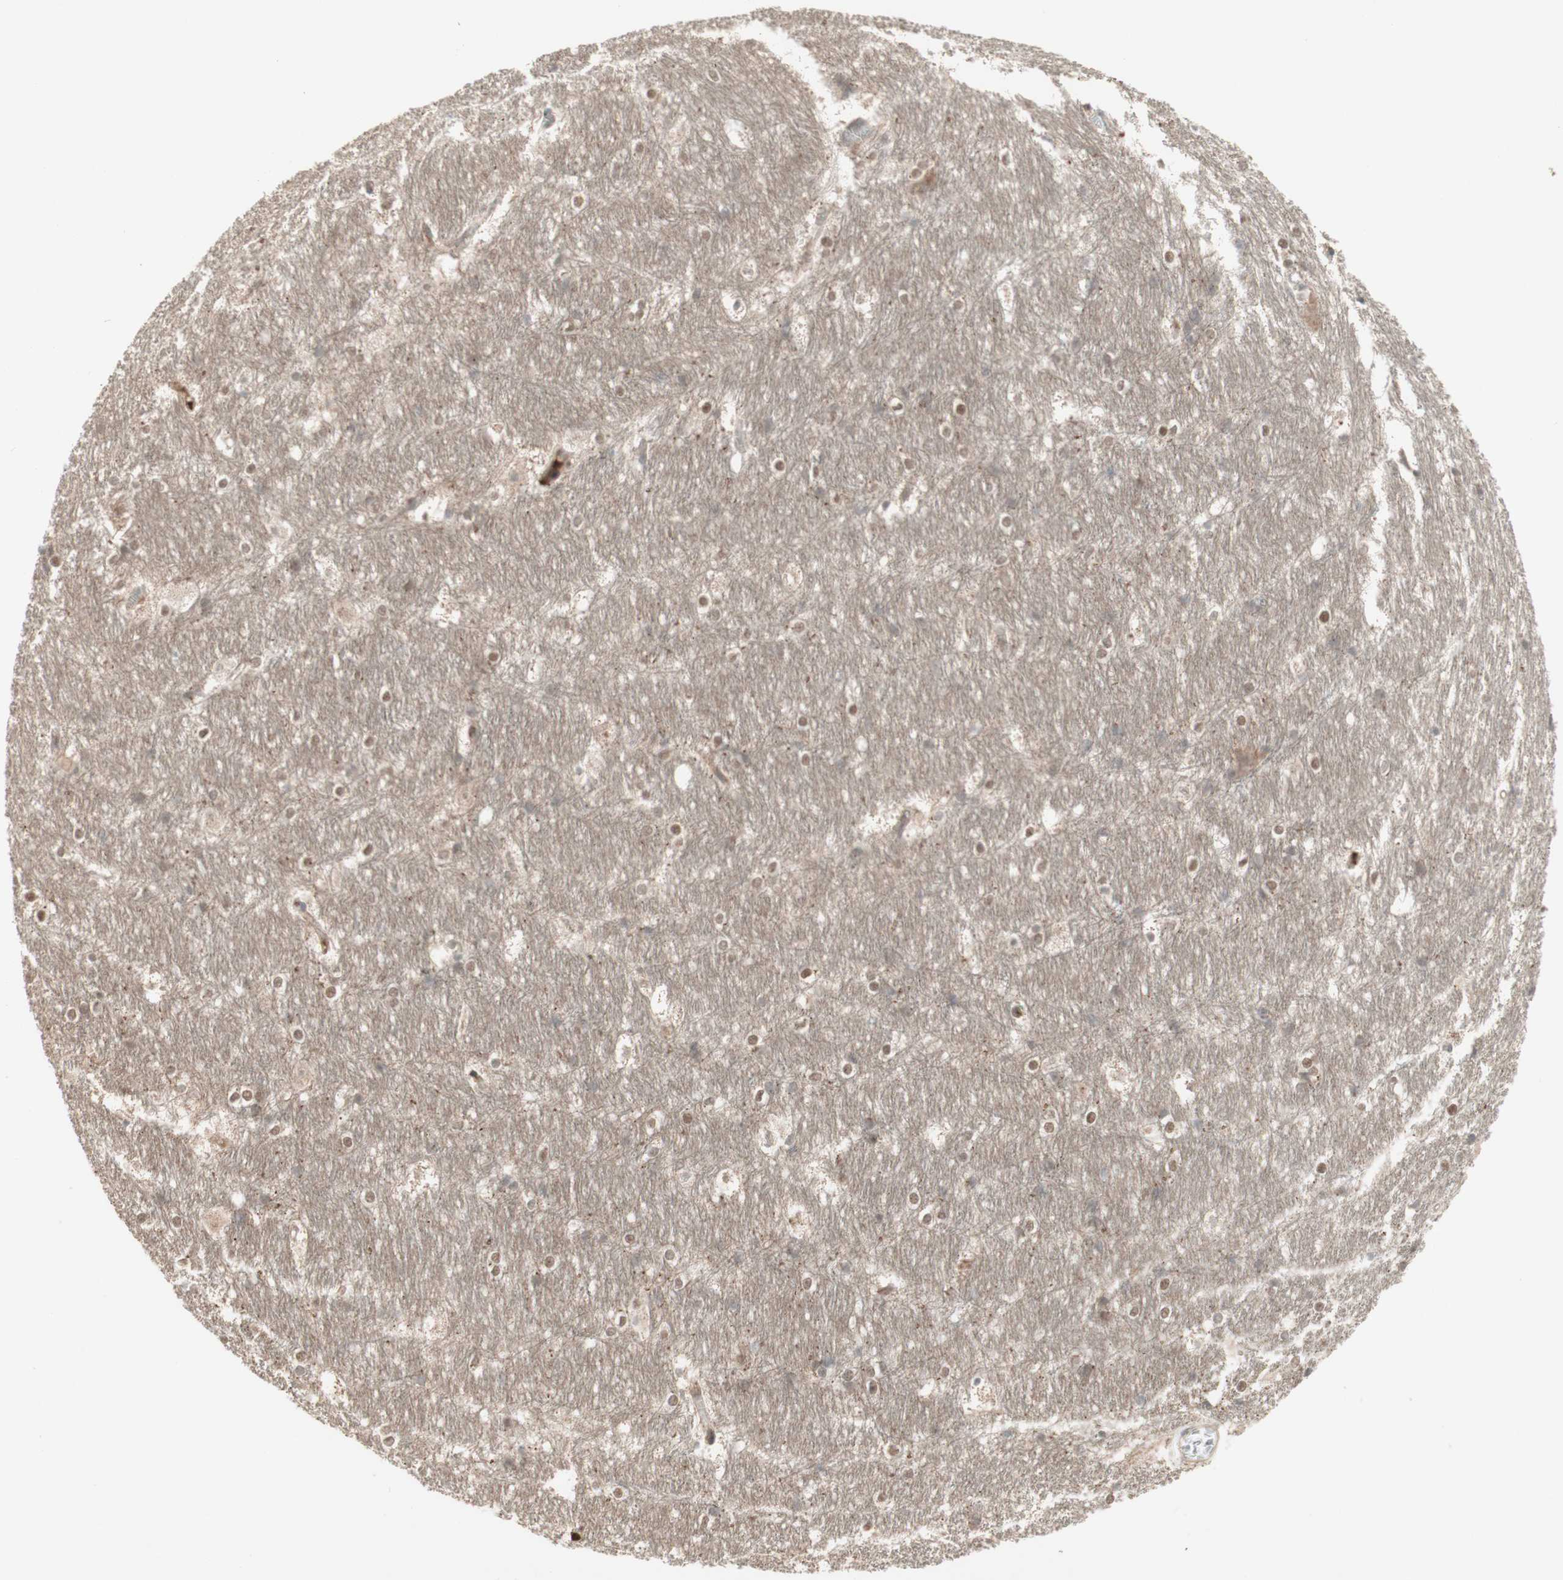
{"staining": {"intensity": "negative", "quantity": "none", "location": "none"}, "tissue": "hippocampus", "cell_type": "Glial cells", "image_type": "normal", "snomed": [{"axis": "morphology", "description": "Normal tissue, NOS"}, {"axis": "topography", "description": "Hippocampus"}], "caption": "The histopathology image reveals no significant staining in glial cells of hippocampus.", "gene": "MSH6", "patient": {"sex": "female", "age": 19}}